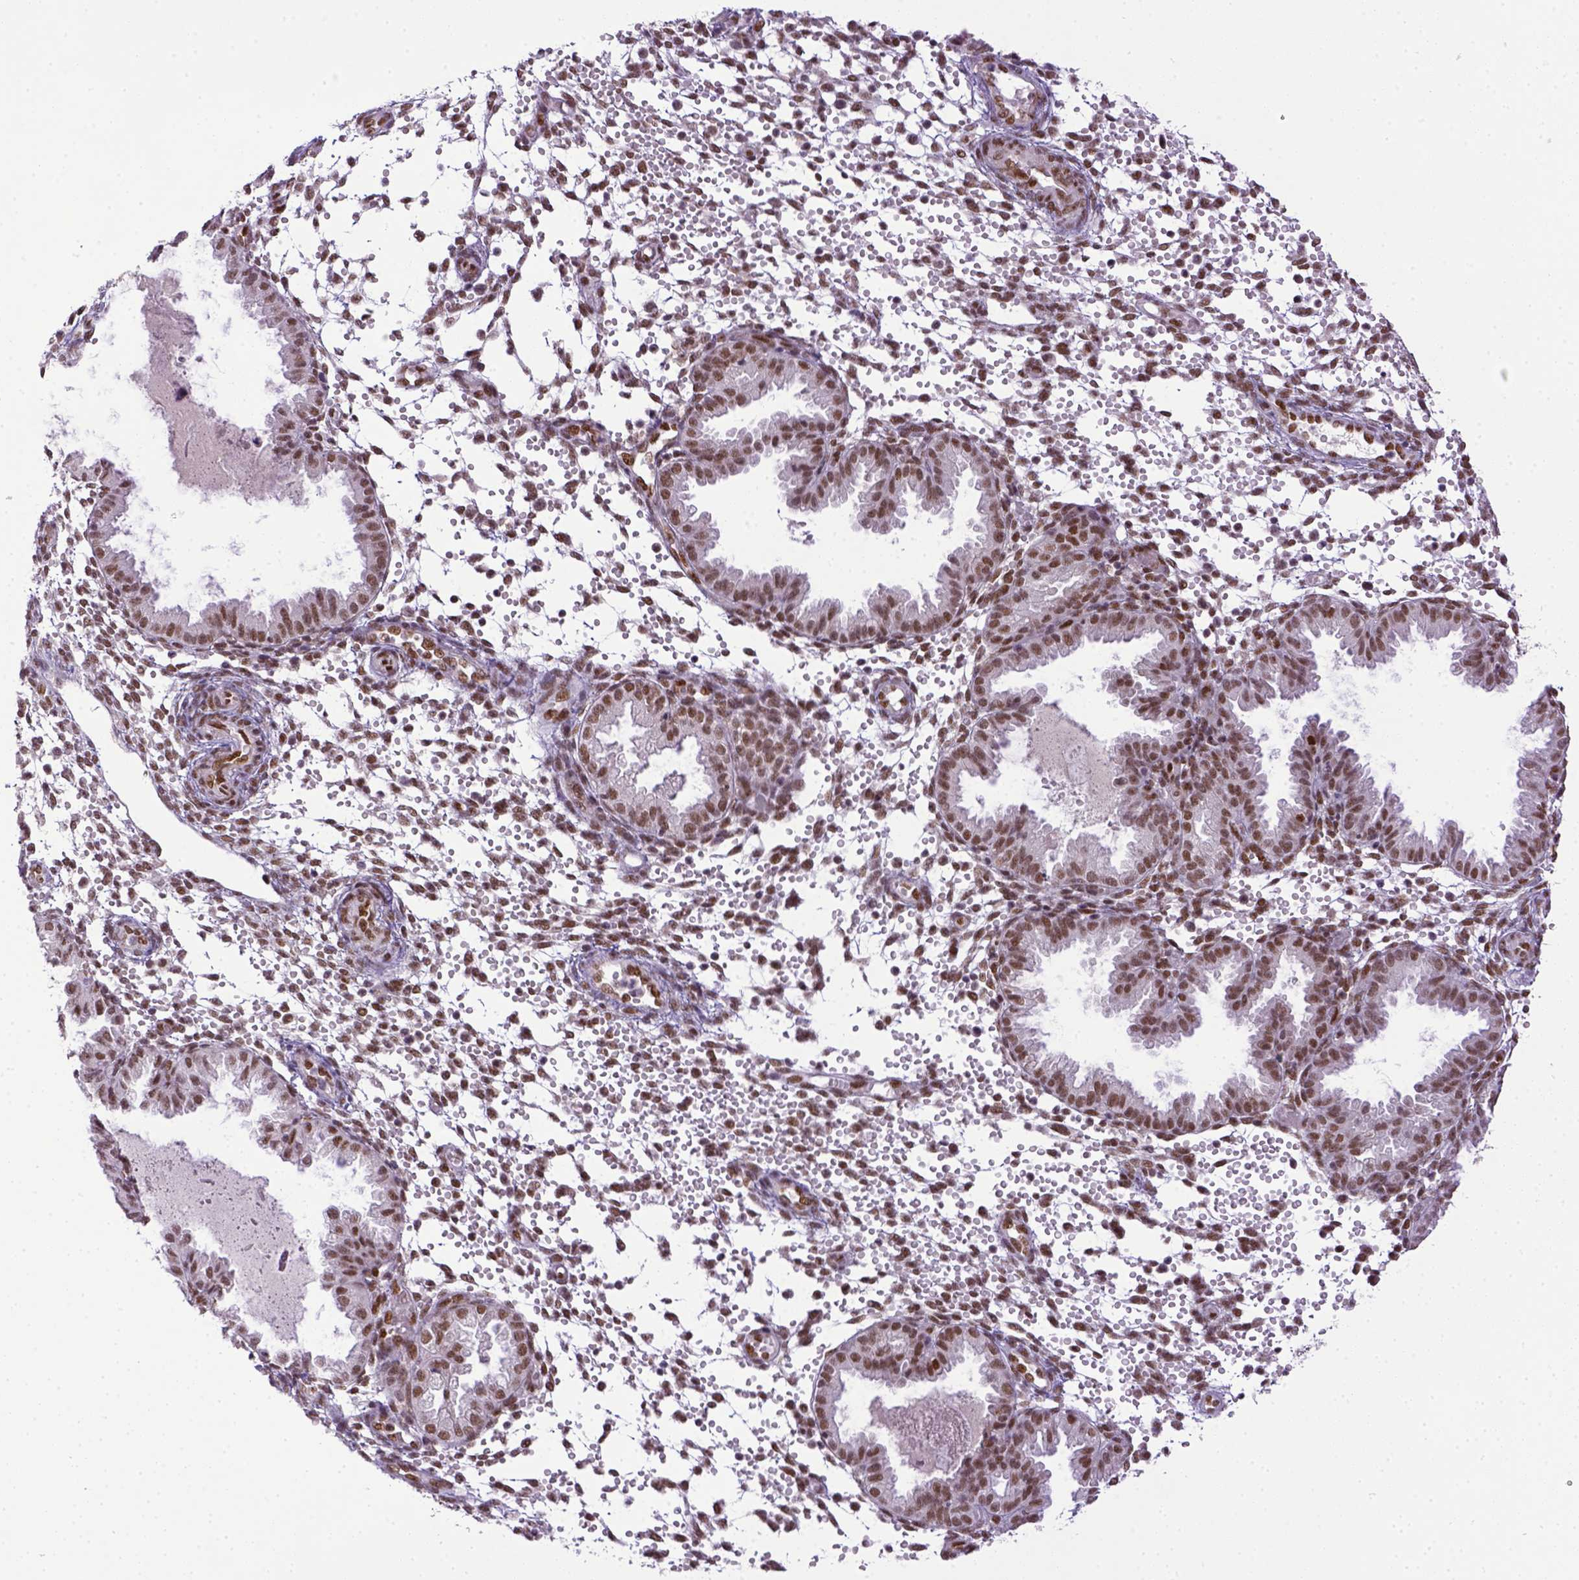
{"staining": {"intensity": "moderate", "quantity": "25%-75%", "location": "nuclear"}, "tissue": "endometrium", "cell_type": "Cells in endometrial stroma", "image_type": "normal", "snomed": [{"axis": "morphology", "description": "Normal tissue, NOS"}, {"axis": "topography", "description": "Endometrium"}], "caption": "Immunohistochemical staining of normal endometrium shows 25%-75% levels of moderate nuclear protein staining in about 25%-75% of cells in endometrial stroma. The protein of interest is shown in brown color, while the nuclei are stained blue.", "gene": "ERCC1", "patient": {"sex": "female", "age": 33}}